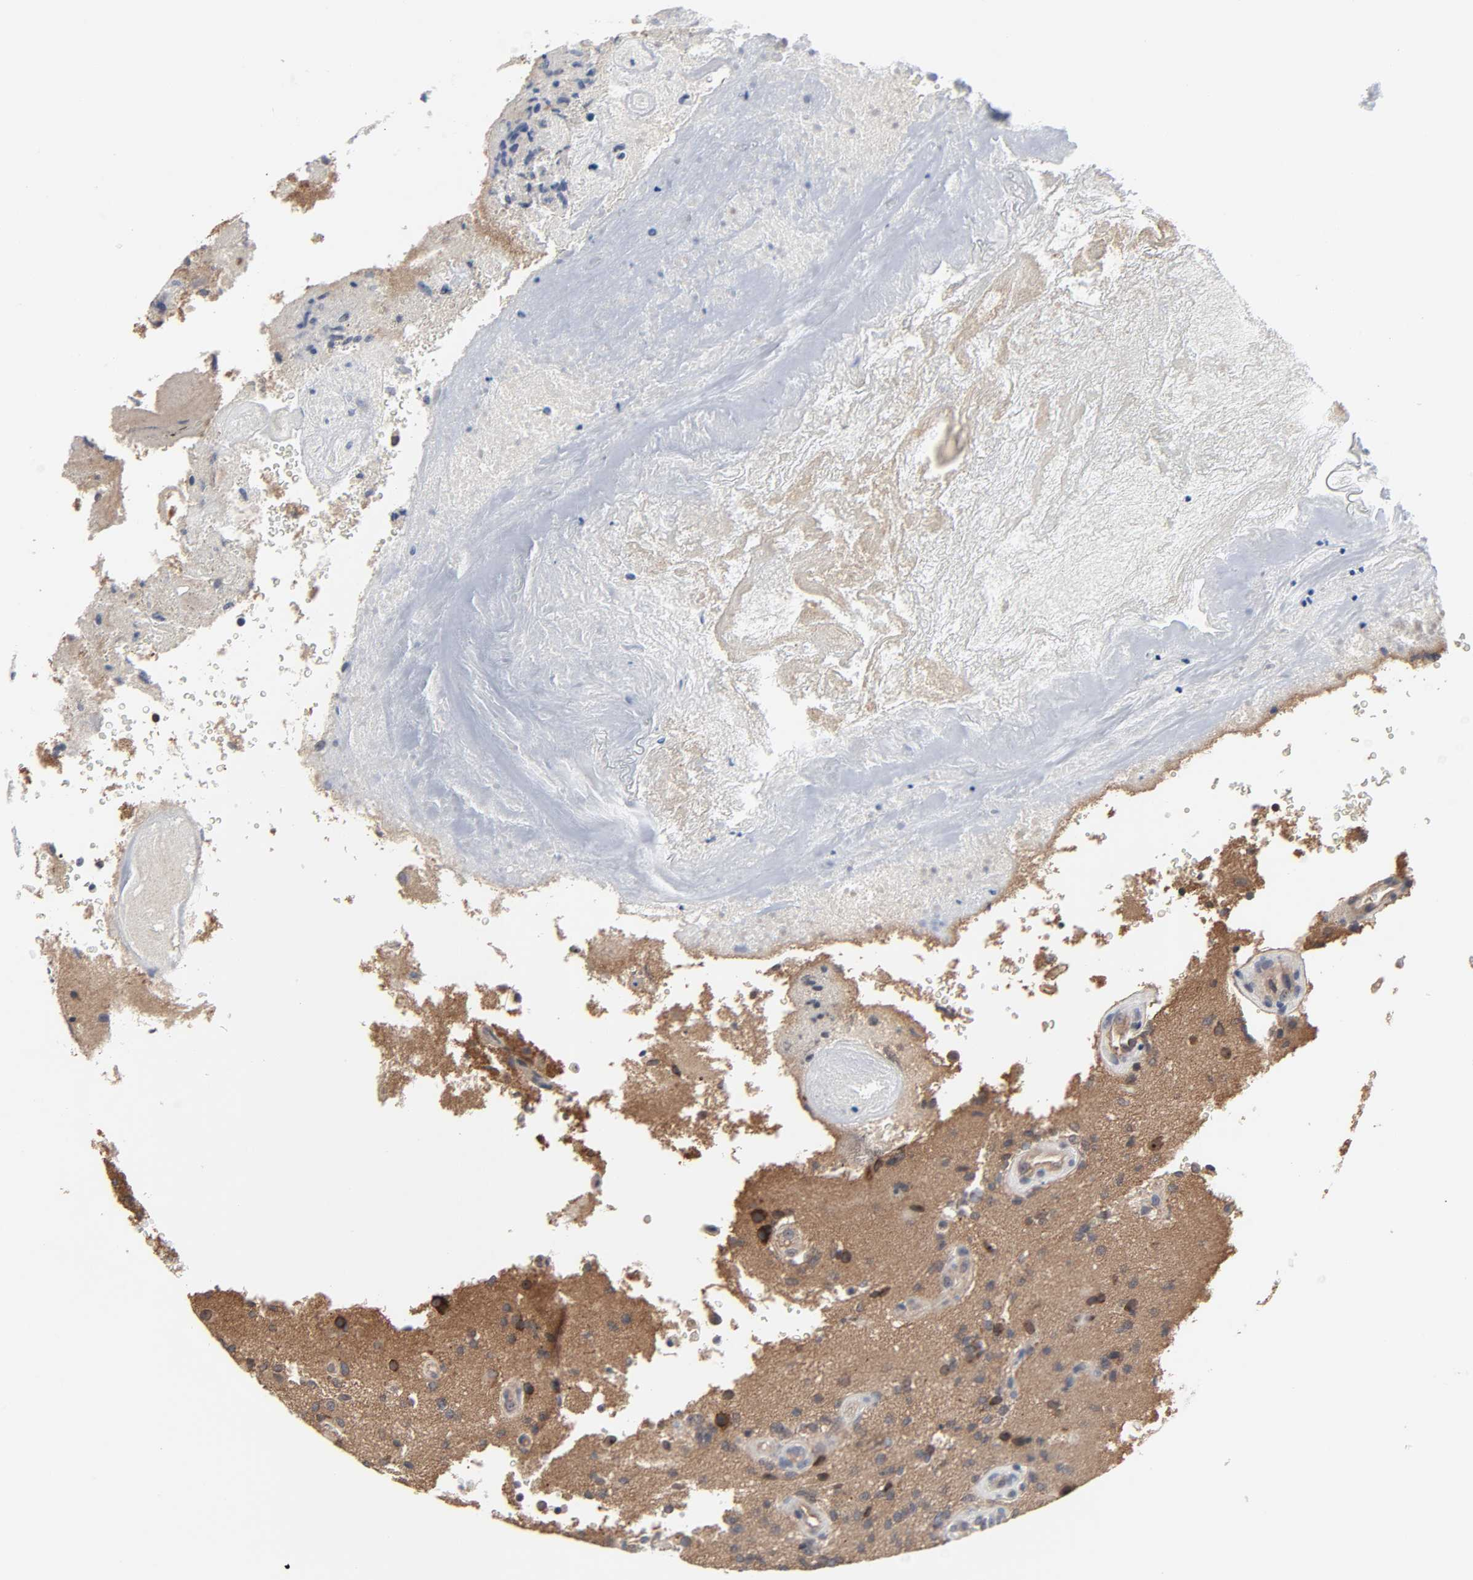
{"staining": {"intensity": "moderate", "quantity": "25%-75%", "location": "cytoplasmic/membranous,nuclear"}, "tissue": "glioma", "cell_type": "Tumor cells", "image_type": "cancer", "snomed": [{"axis": "morphology", "description": "Normal tissue, NOS"}, {"axis": "morphology", "description": "Glioma, malignant, High grade"}, {"axis": "topography", "description": "Cerebral cortex"}], "caption": "Protein staining shows moderate cytoplasmic/membranous and nuclear expression in approximately 25%-75% of tumor cells in malignant high-grade glioma.", "gene": "DDX10", "patient": {"sex": "male", "age": 75}}